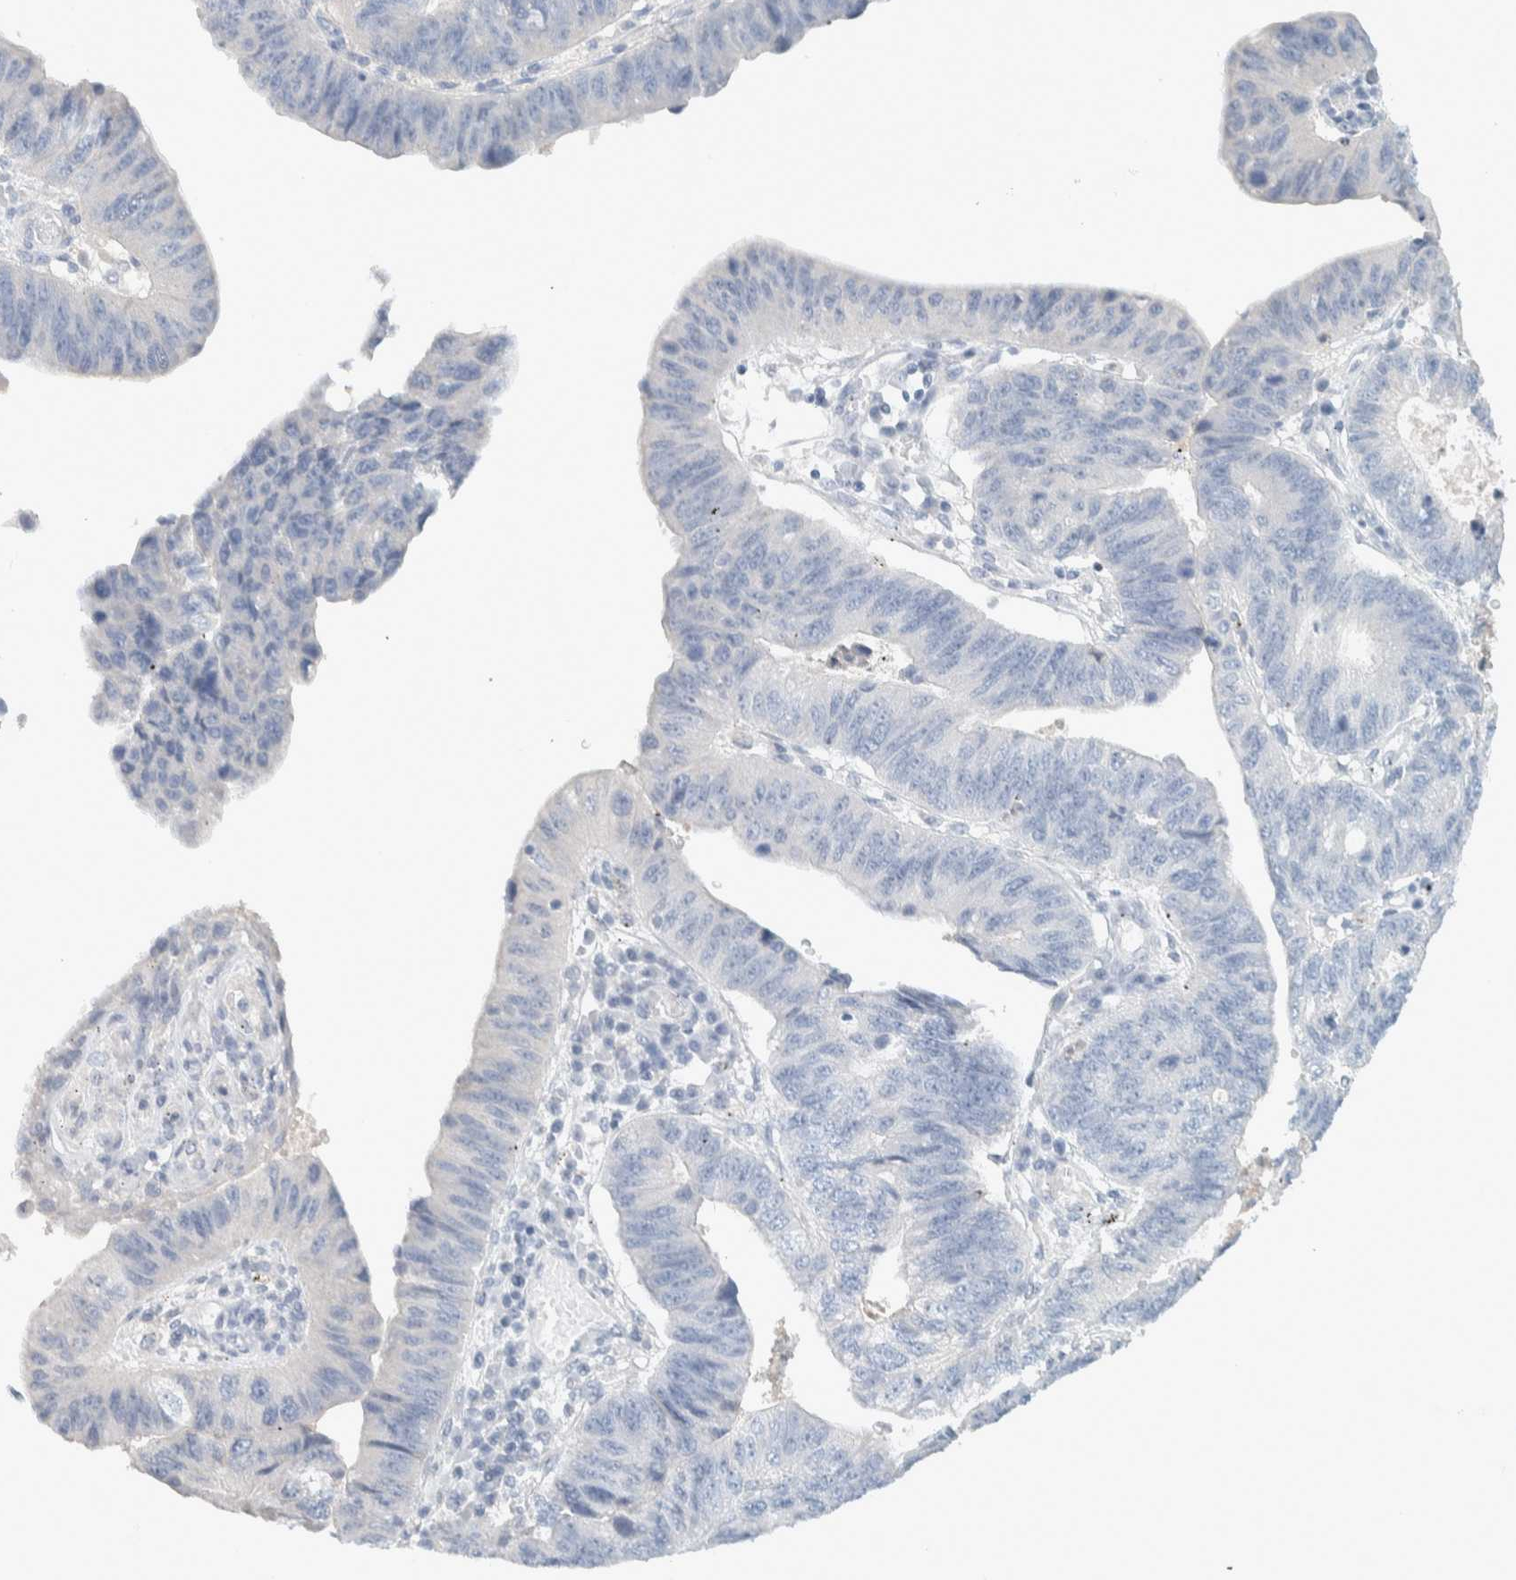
{"staining": {"intensity": "negative", "quantity": "none", "location": "none"}, "tissue": "stomach cancer", "cell_type": "Tumor cells", "image_type": "cancer", "snomed": [{"axis": "morphology", "description": "Adenocarcinoma, NOS"}, {"axis": "topography", "description": "Stomach"}], "caption": "A high-resolution histopathology image shows immunohistochemistry staining of adenocarcinoma (stomach), which exhibits no significant positivity in tumor cells.", "gene": "ALOX12B", "patient": {"sex": "male", "age": 59}}